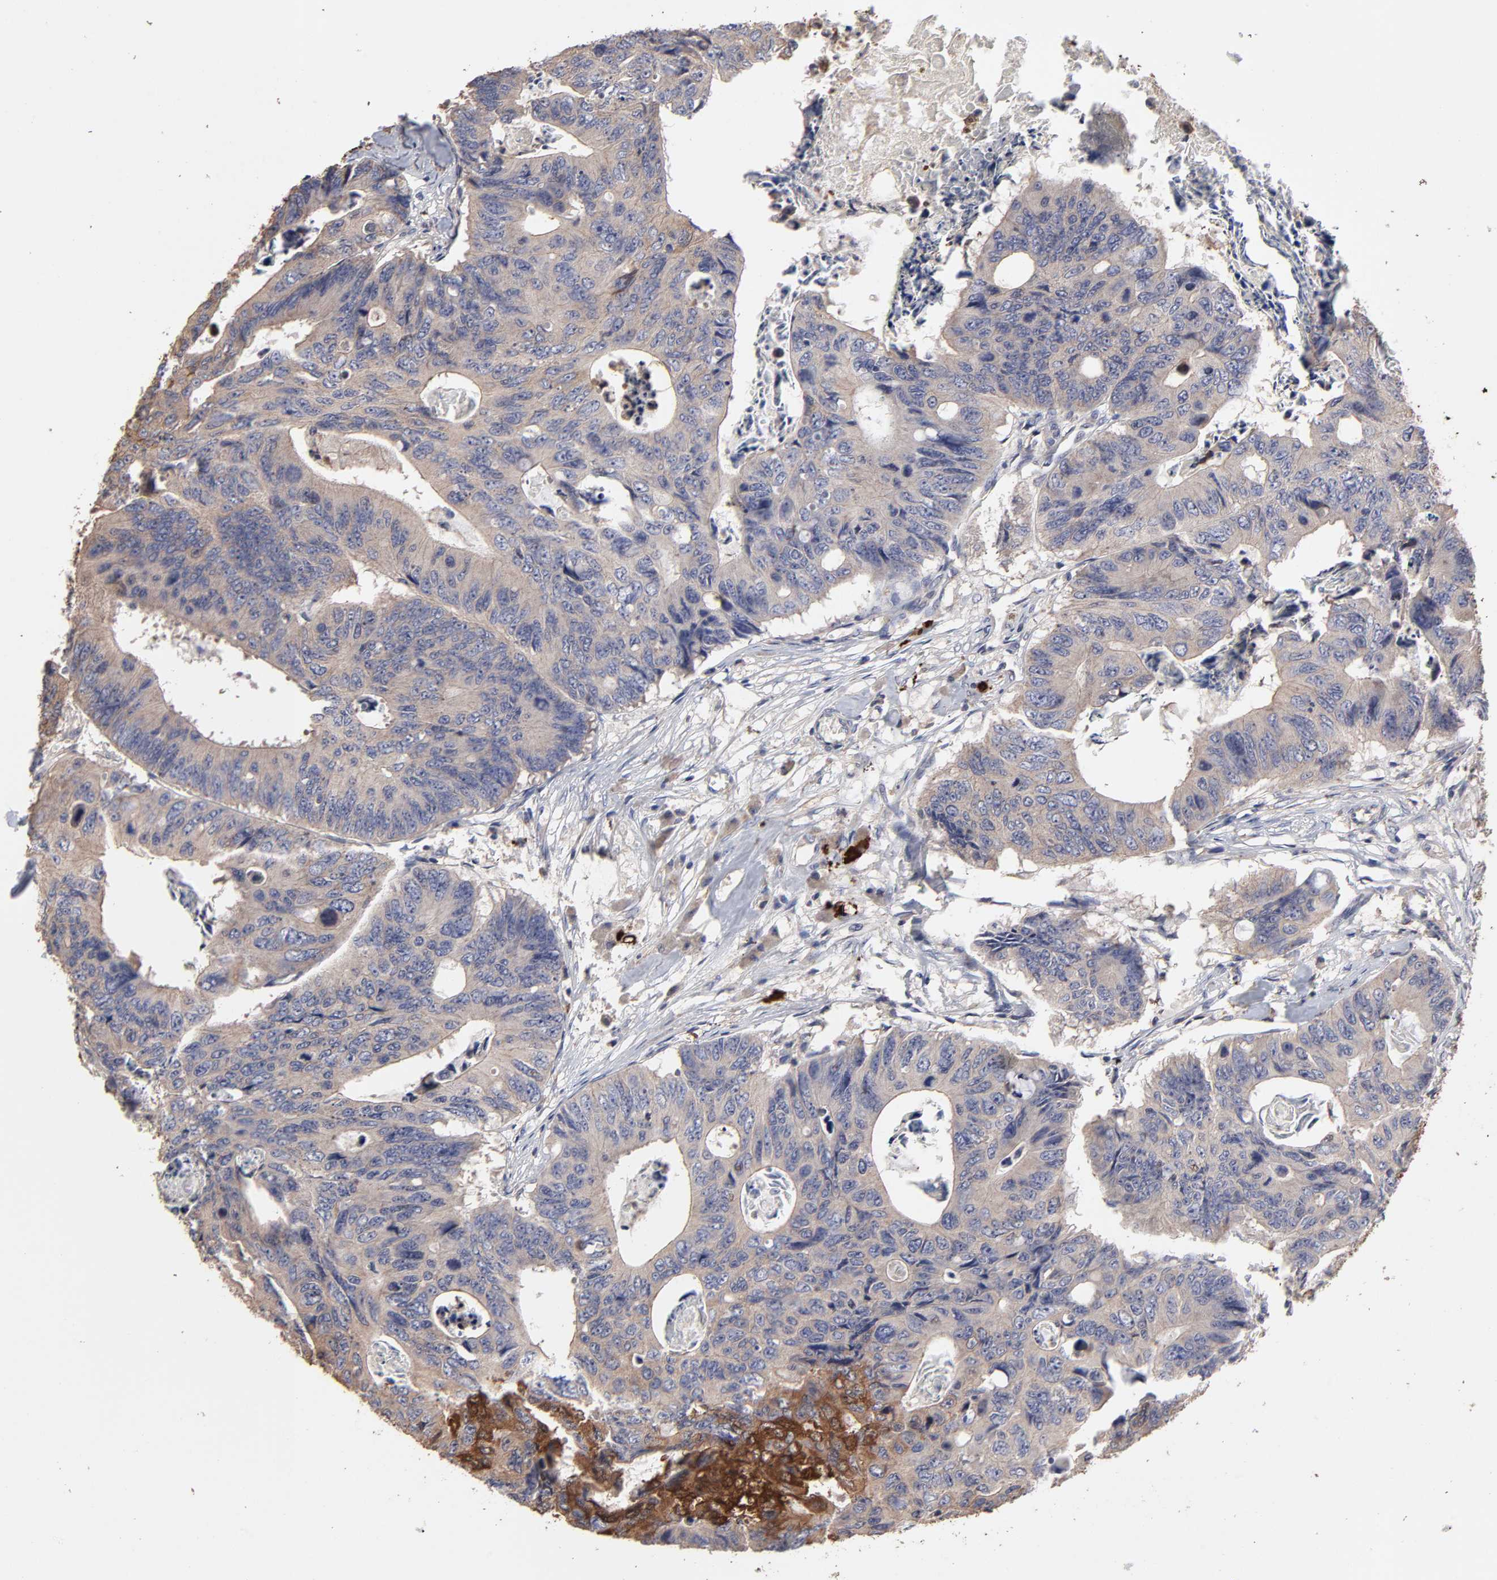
{"staining": {"intensity": "moderate", "quantity": ">75%", "location": "cytoplasmic/membranous"}, "tissue": "colorectal cancer", "cell_type": "Tumor cells", "image_type": "cancer", "snomed": [{"axis": "morphology", "description": "Adenocarcinoma, NOS"}, {"axis": "topography", "description": "Colon"}], "caption": "Human colorectal cancer stained with a brown dye displays moderate cytoplasmic/membranous positive staining in approximately >75% of tumor cells.", "gene": "TANGO2", "patient": {"sex": "female", "age": 55}}